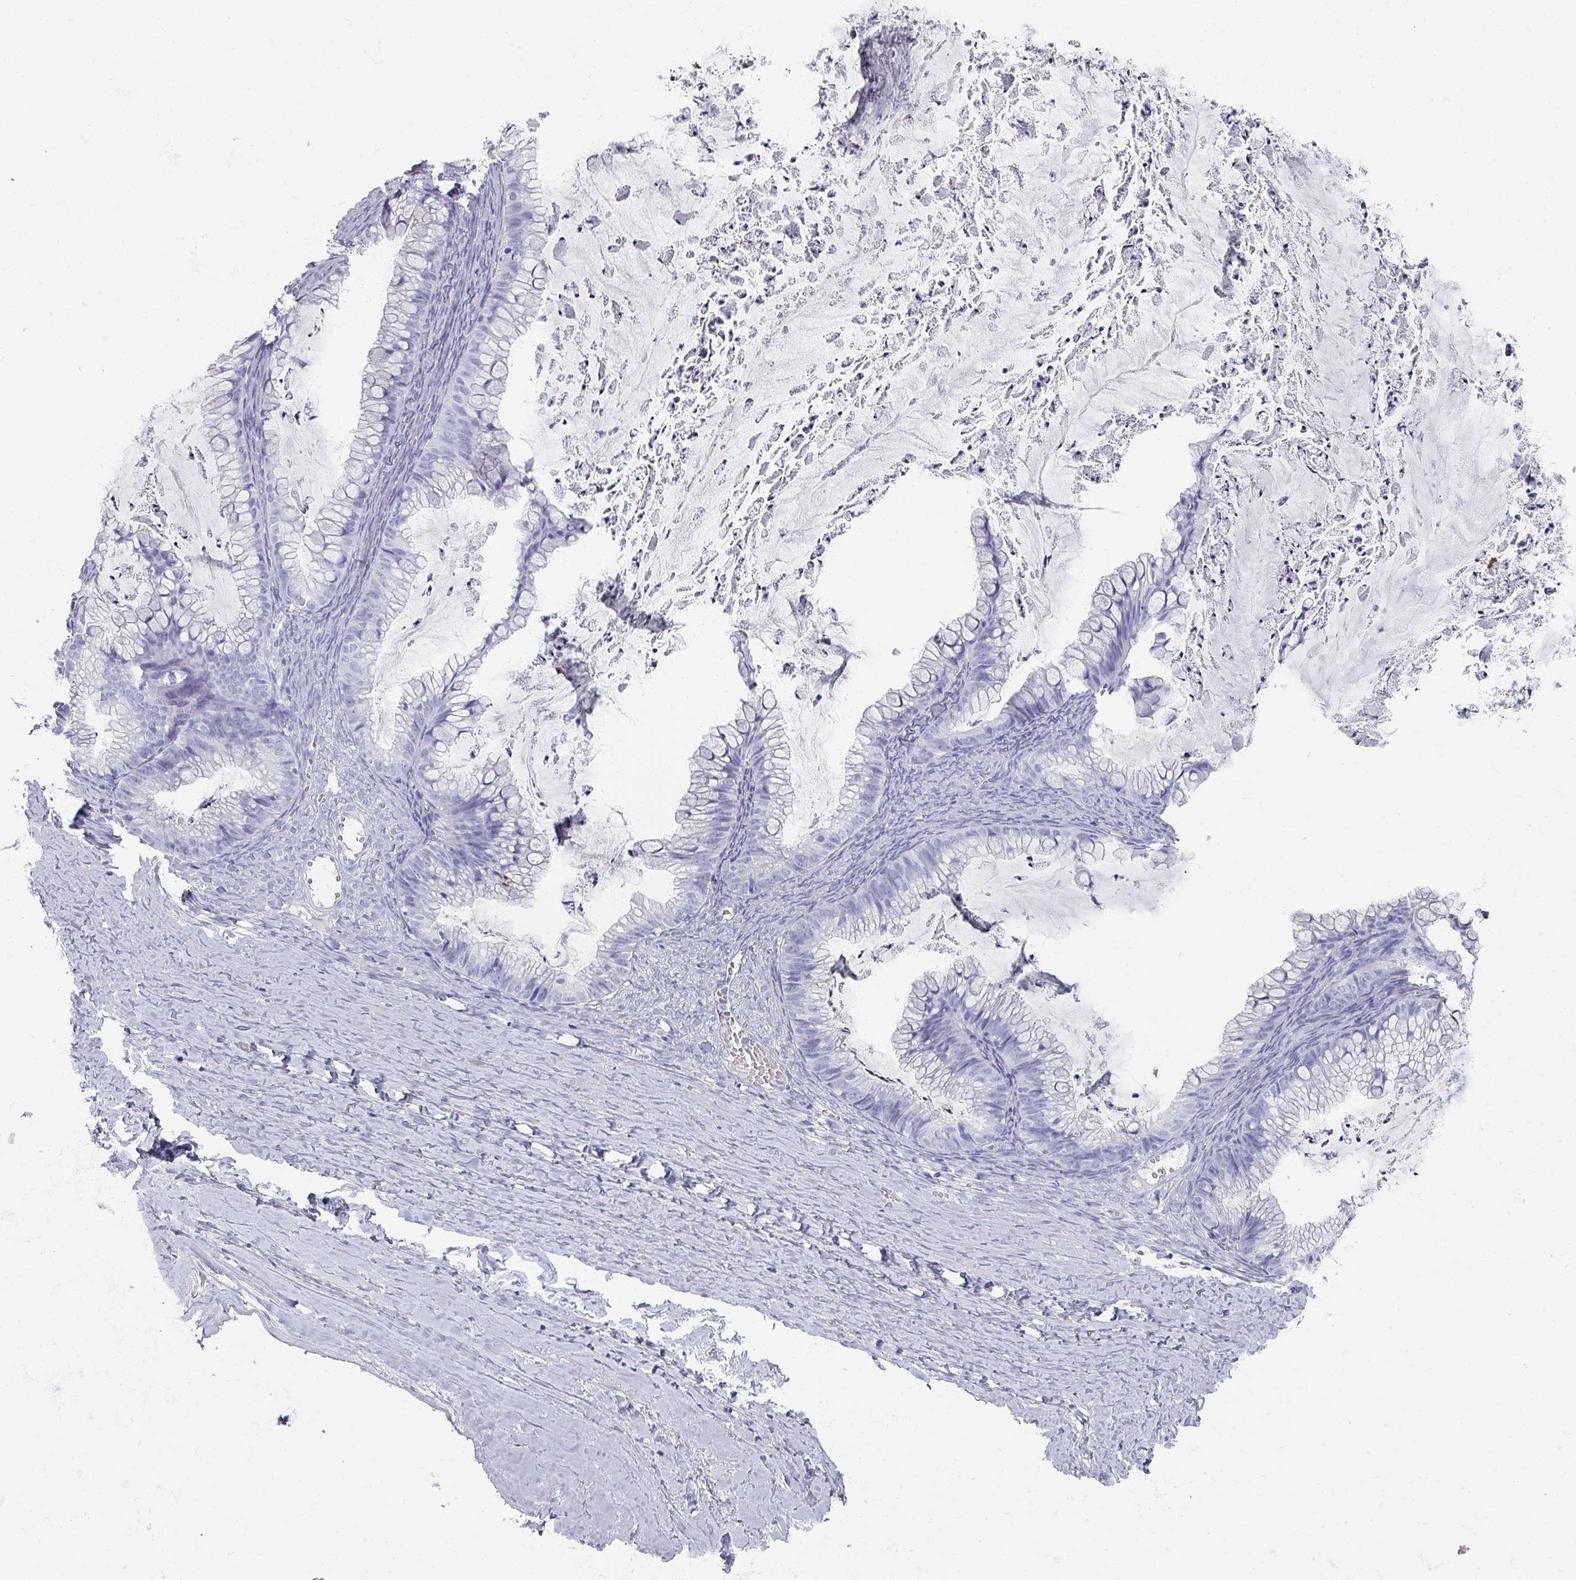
{"staining": {"intensity": "negative", "quantity": "none", "location": "none"}, "tissue": "ovarian cancer", "cell_type": "Tumor cells", "image_type": "cancer", "snomed": [{"axis": "morphology", "description": "Cystadenocarcinoma, mucinous, NOS"}, {"axis": "topography", "description": "Ovary"}], "caption": "Immunohistochemical staining of human ovarian cancer demonstrates no significant staining in tumor cells.", "gene": "OMG", "patient": {"sex": "female", "age": 35}}